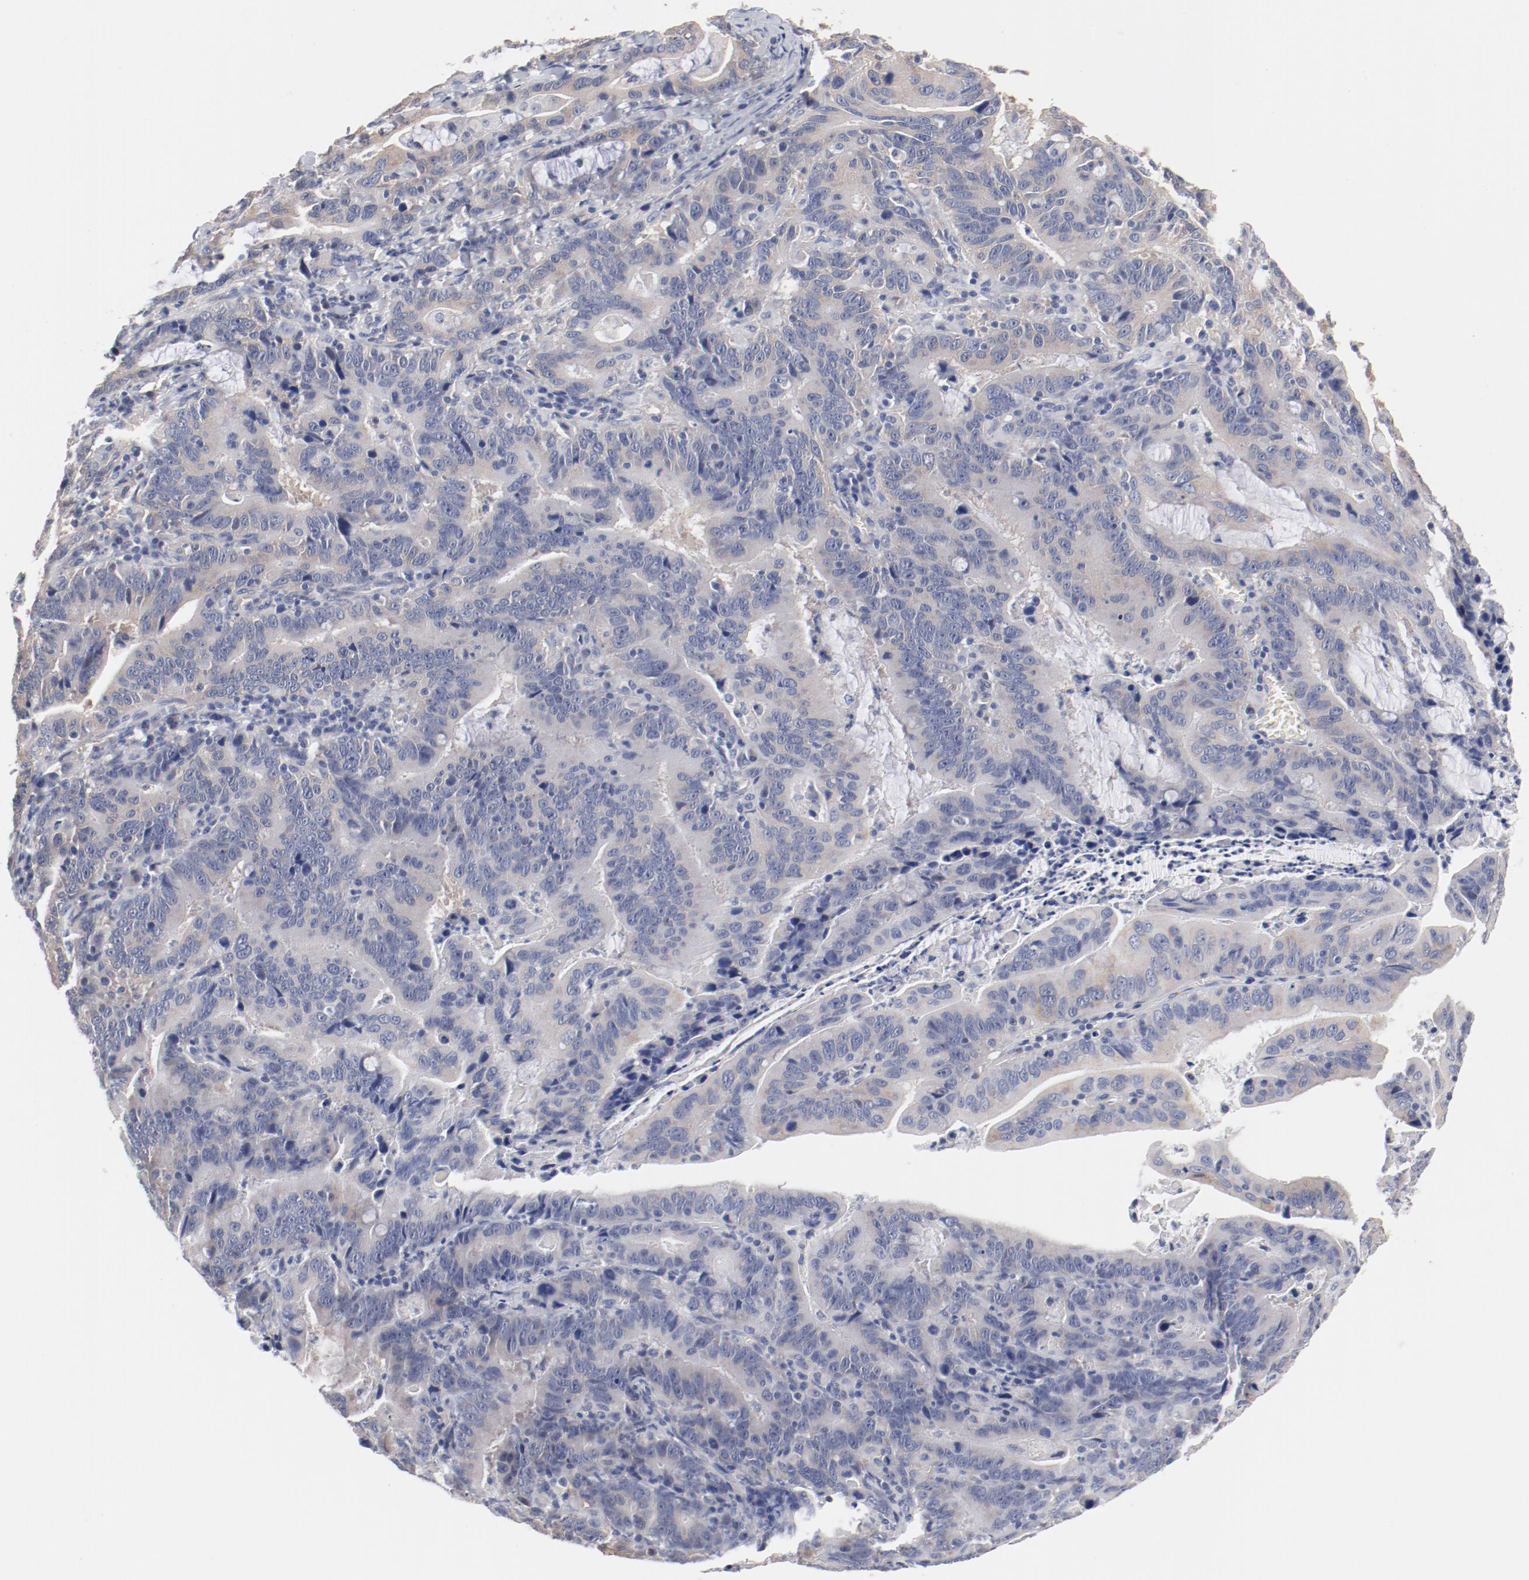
{"staining": {"intensity": "negative", "quantity": "none", "location": "none"}, "tissue": "stomach cancer", "cell_type": "Tumor cells", "image_type": "cancer", "snomed": [{"axis": "morphology", "description": "Adenocarcinoma, NOS"}, {"axis": "topography", "description": "Stomach, upper"}], "caption": "A high-resolution histopathology image shows IHC staining of stomach cancer, which shows no significant expression in tumor cells.", "gene": "GPR143", "patient": {"sex": "male", "age": 63}}